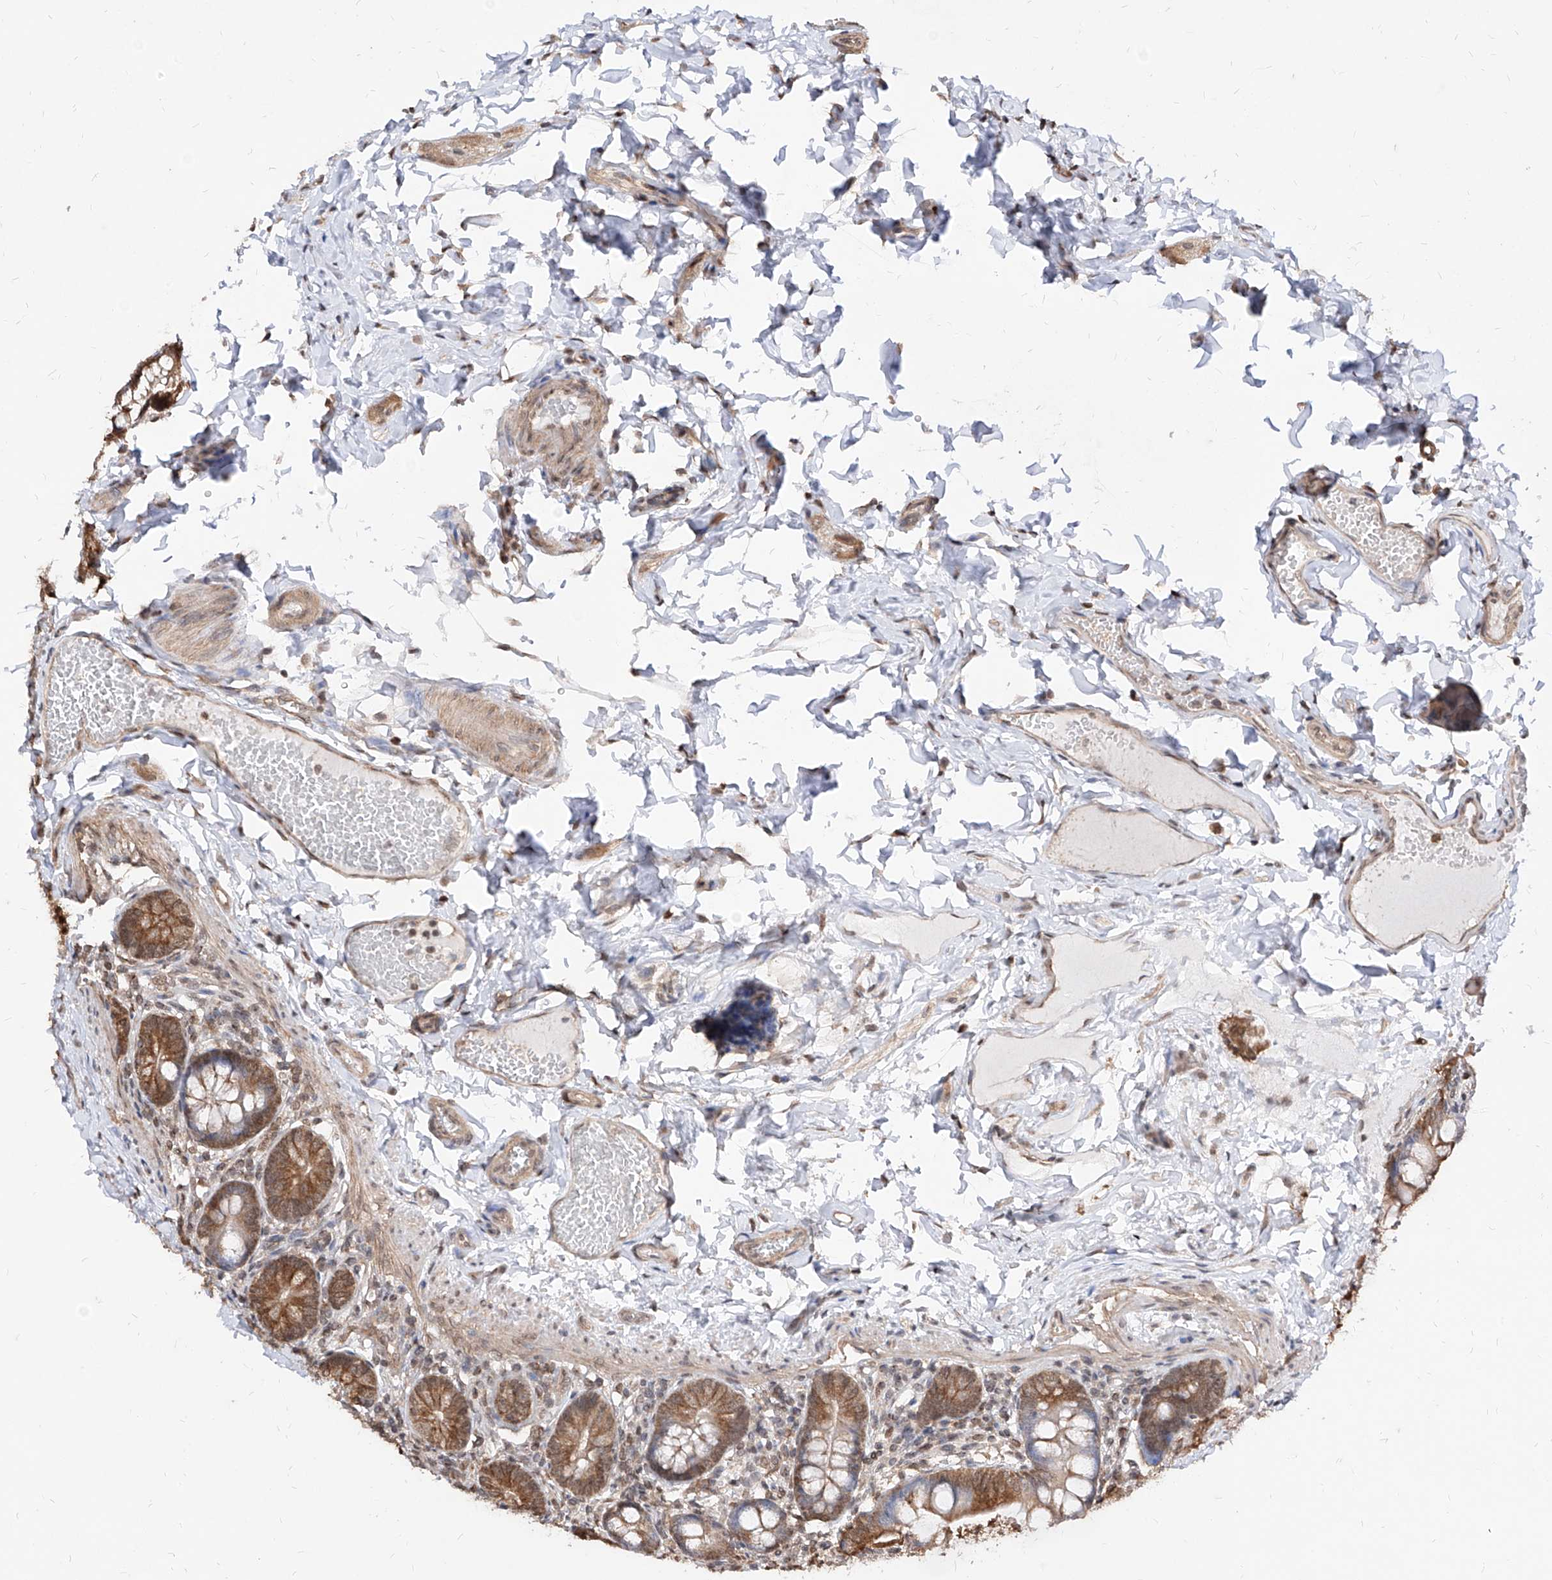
{"staining": {"intensity": "moderate", "quantity": ">75%", "location": "cytoplasmic/membranous"}, "tissue": "small intestine", "cell_type": "Glandular cells", "image_type": "normal", "snomed": [{"axis": "morphology", "description": "Normal tissue, NOS"}, {"axis": "topography", "description": "Small intestine"}], "caption": "Small intestine was stained to show a protein in brown. There is medium levels of moderate cytoplasmic/membranous positivity in about >75% of glandular cells. The protein of interest is stained brown, and the nuclei are stained in blue (DAB IHC with brightfield microscopy, high magnification).", "gene": "C8orf82", "patient": {"sex": "male", "age": 7}}